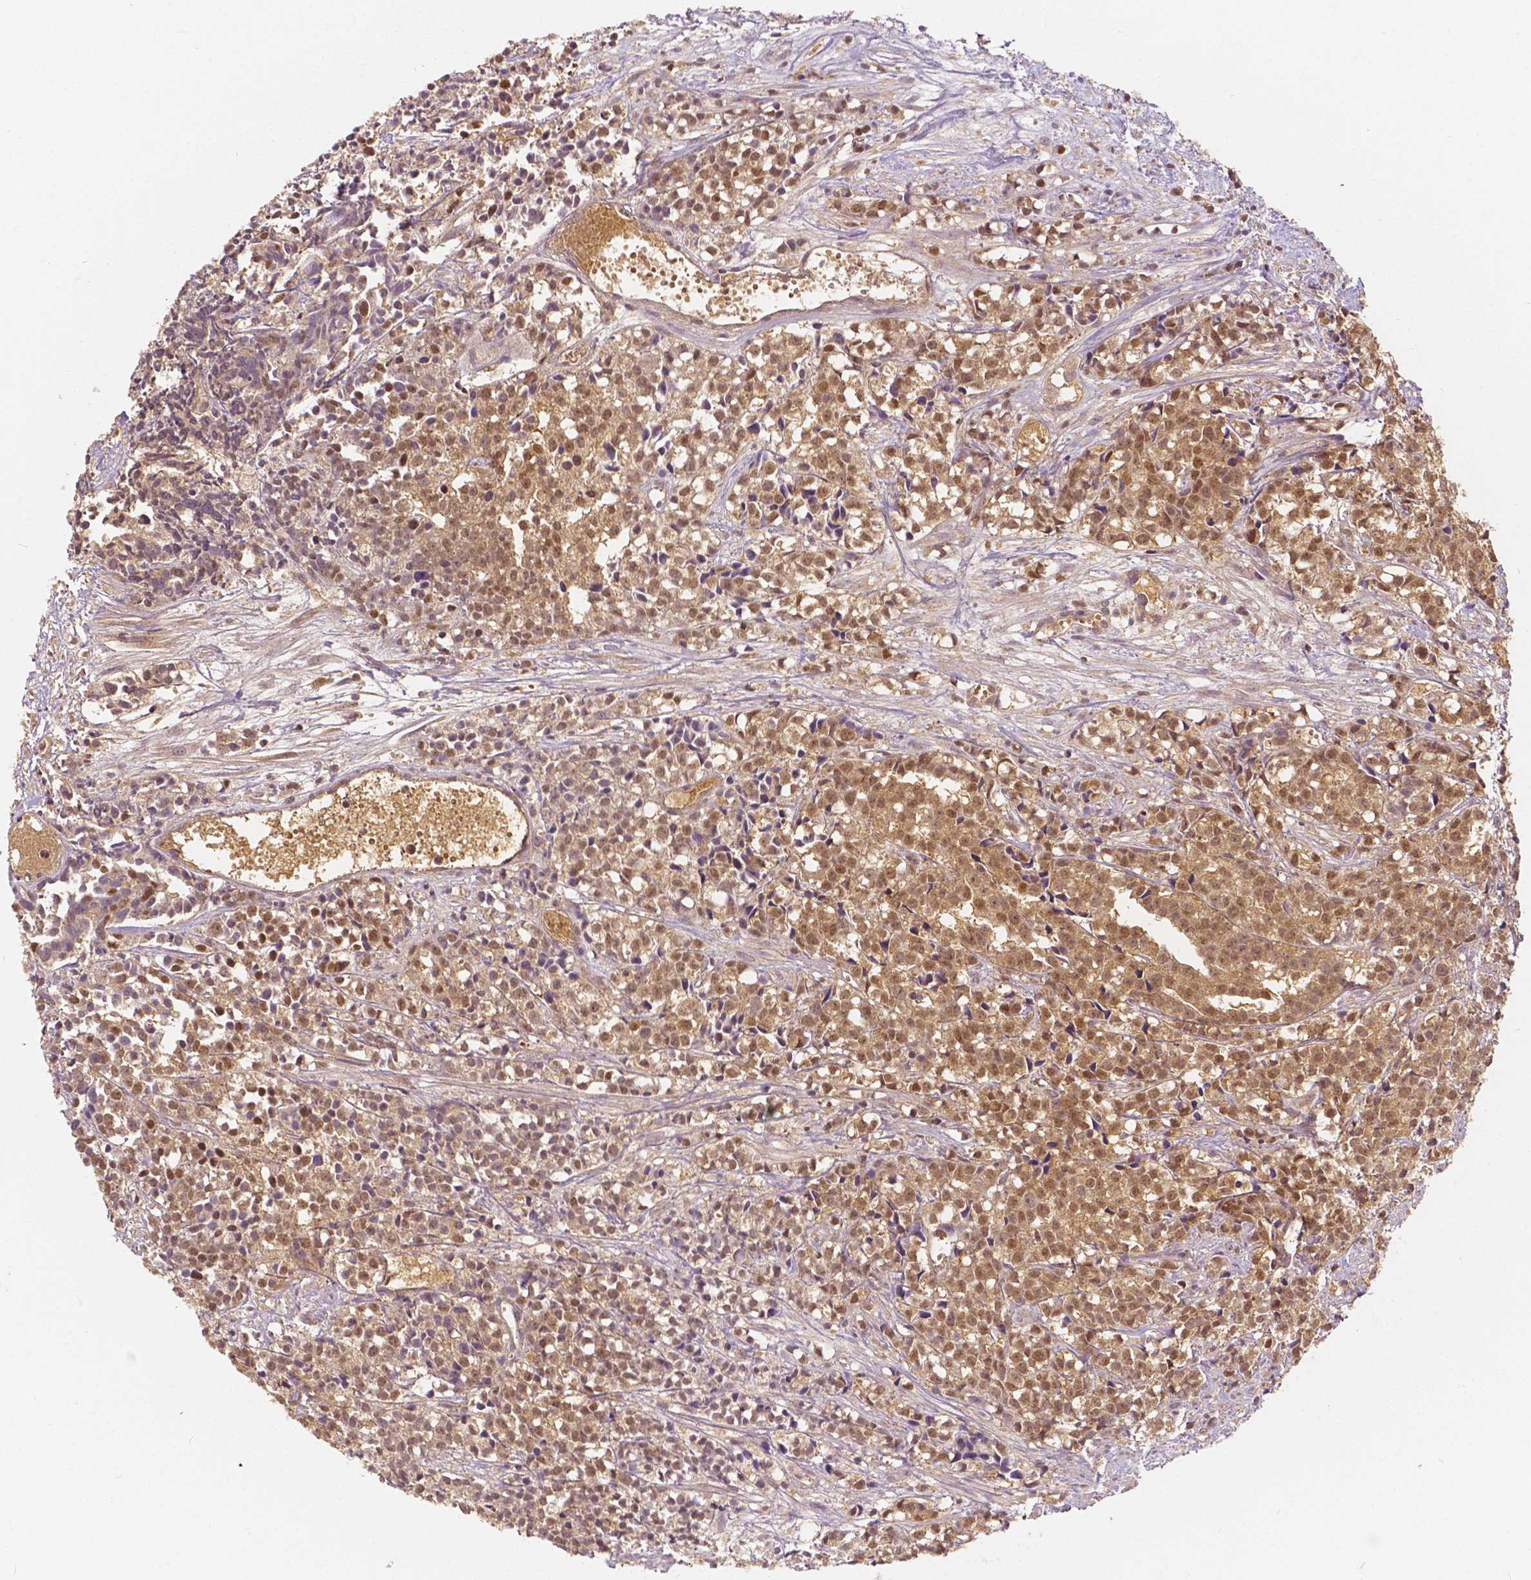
{"staining": {"intensity": "moderate", "quantity": ">75%", "location": "cytoplasmic/membranous,nuclear"}, "tissue": "prostate cancer", "cell_type": "Tumor cells", "image_type": "cancer", "snomed": [{"axis": "morphology", "description": "Adenocarcinoma, High grade"}, {"axis": "topography", "description": "Prostate"}], "caption": "Protein expression analysis of adenocarcinoma (high-grade) (prostate) demonstrates moderate cytoplasmic/membranous and nuclear positivity in about >75% of tumor cells. The staining is performed using DAB brown chromogen to label protein expression. The nuclei are counter-stained blue using hematoxylin.", "gene": "NAPRT", "patient": {"sex": "male", "age": 58}}